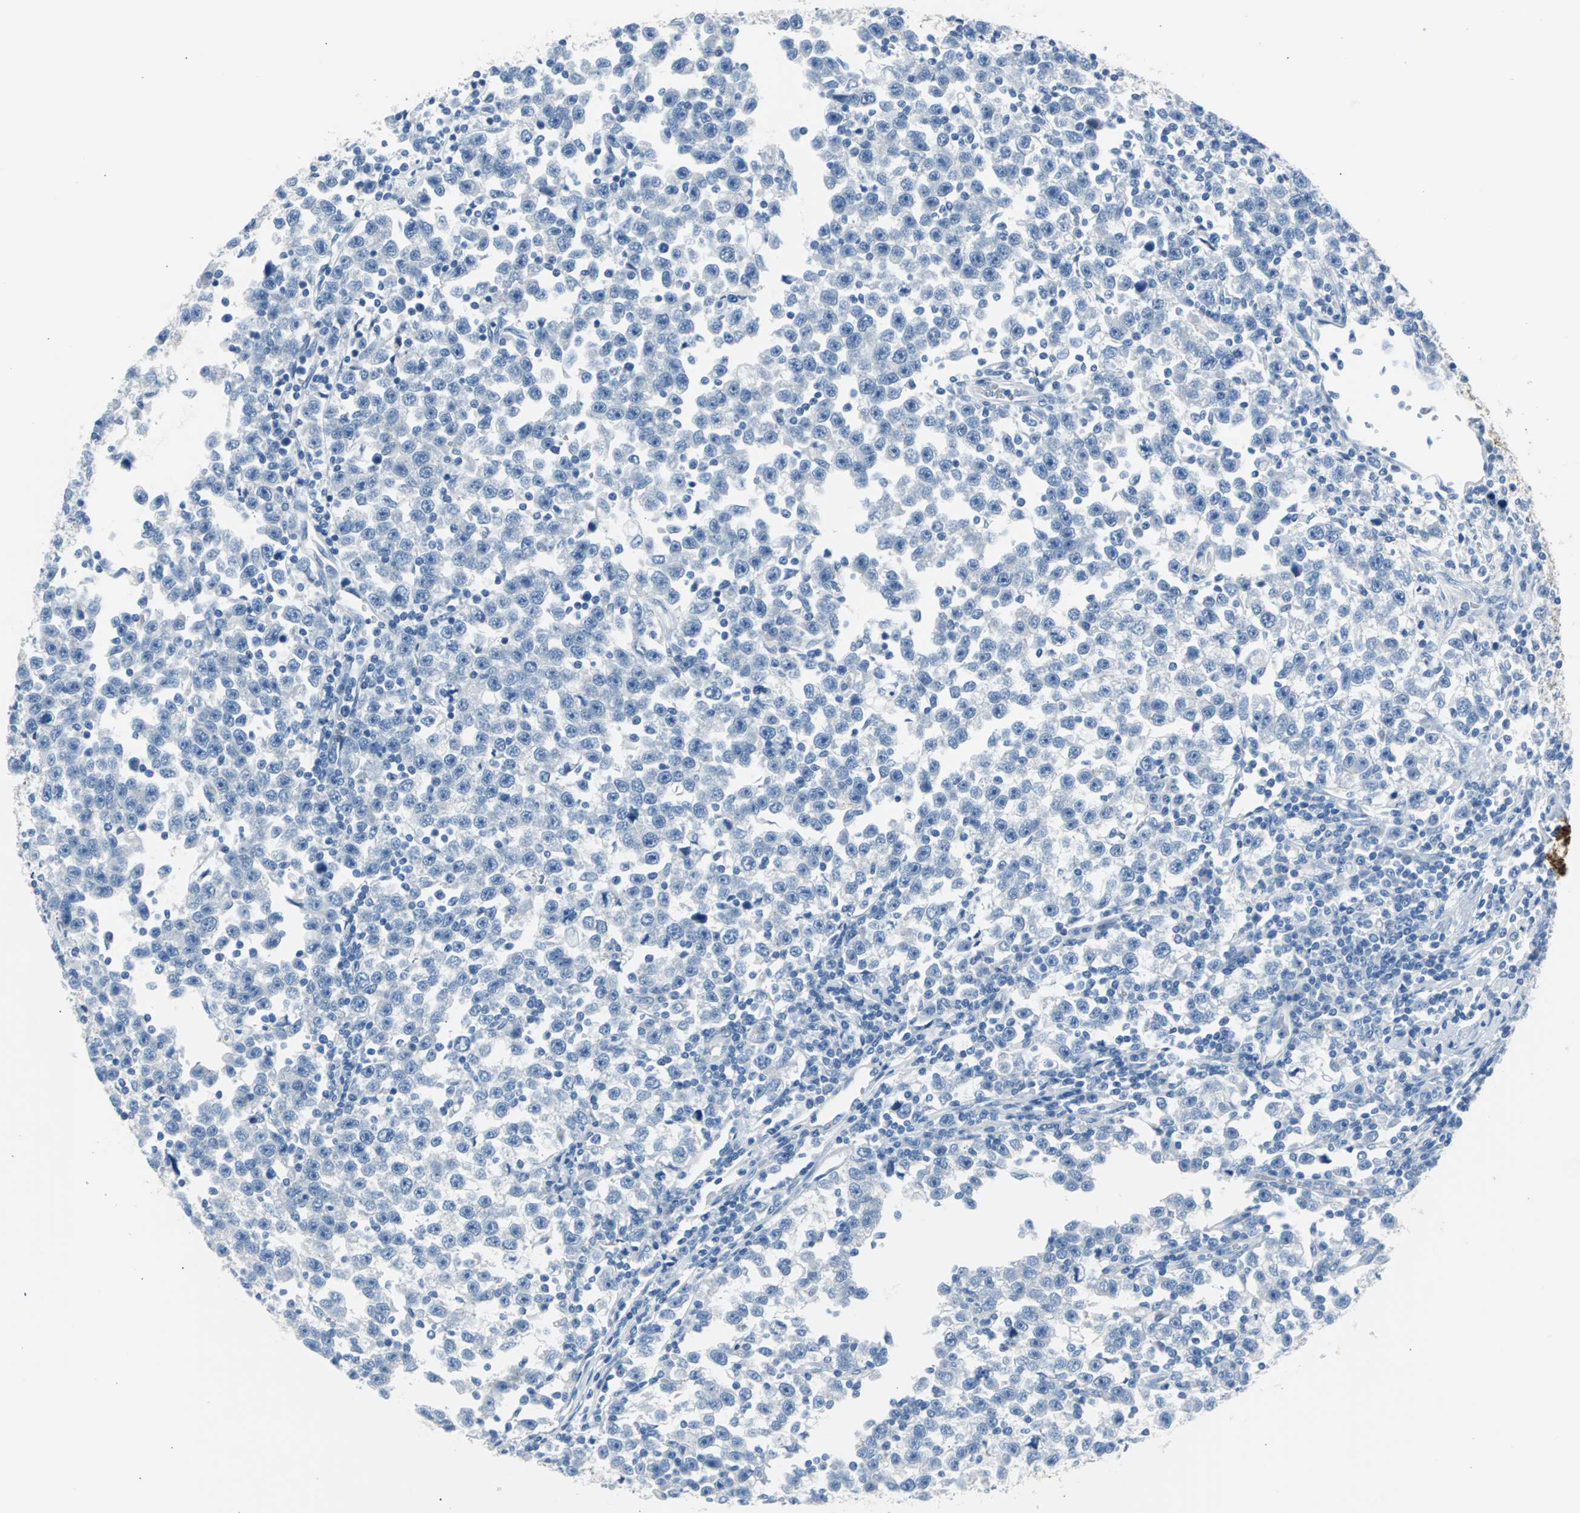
{"staining": {"intensity": "negative", "quantity": "none", "location": "none"}, "tissue": "testis cancer", "cell_type": "Tumor cells", "image_type": "cancer", "snomed": [{"axis": "morphology", "description": "Seminoma, NOS"}, {"axis": "topography", "description": "Testis"}], "caption": "There is no significant positivity in tumor cells of testis cancer.", "gene": "KRT7", "patient": {"sex": "male", "age": 43}}